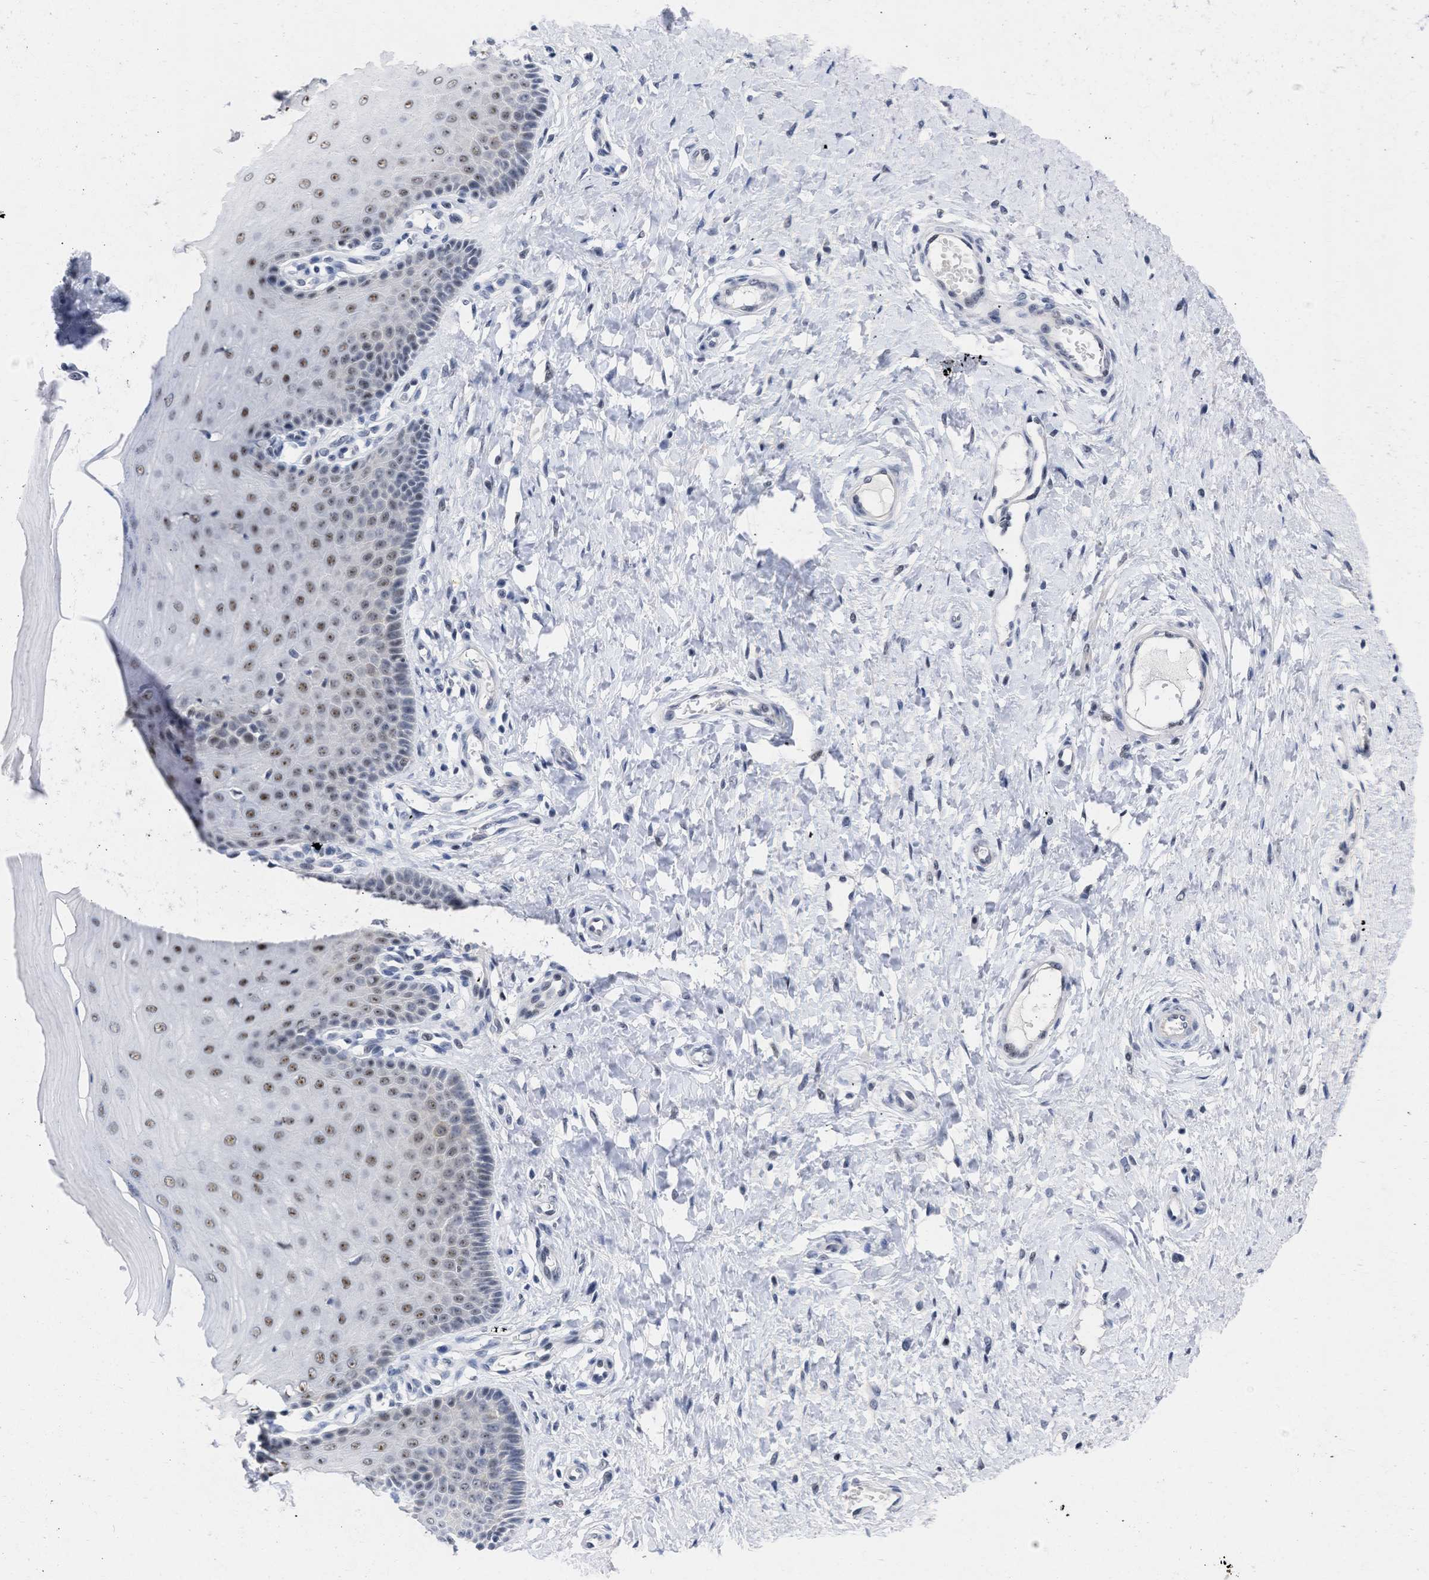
{"staining": {"intensity": "strong", "quantity": ">75%", "location": "nuclear"}, "tissue": "cervix", "cell_type": "Glandular cells", "image_type": "normal", "snomed": [{"axis": "morphology", "description": "Normal tissue, NOS"}, {"axis": "topography", "description": "Cervix"}], "caption": "A high-resolution histopathology image shows immunohistochemistry (IHC) staining of unremarkable cervix, which demonstrates strong nuclear staining in approximately >75% of glandular cells.", "gene": "DDX41", "patient": {"sex": "female", "age": 55}}